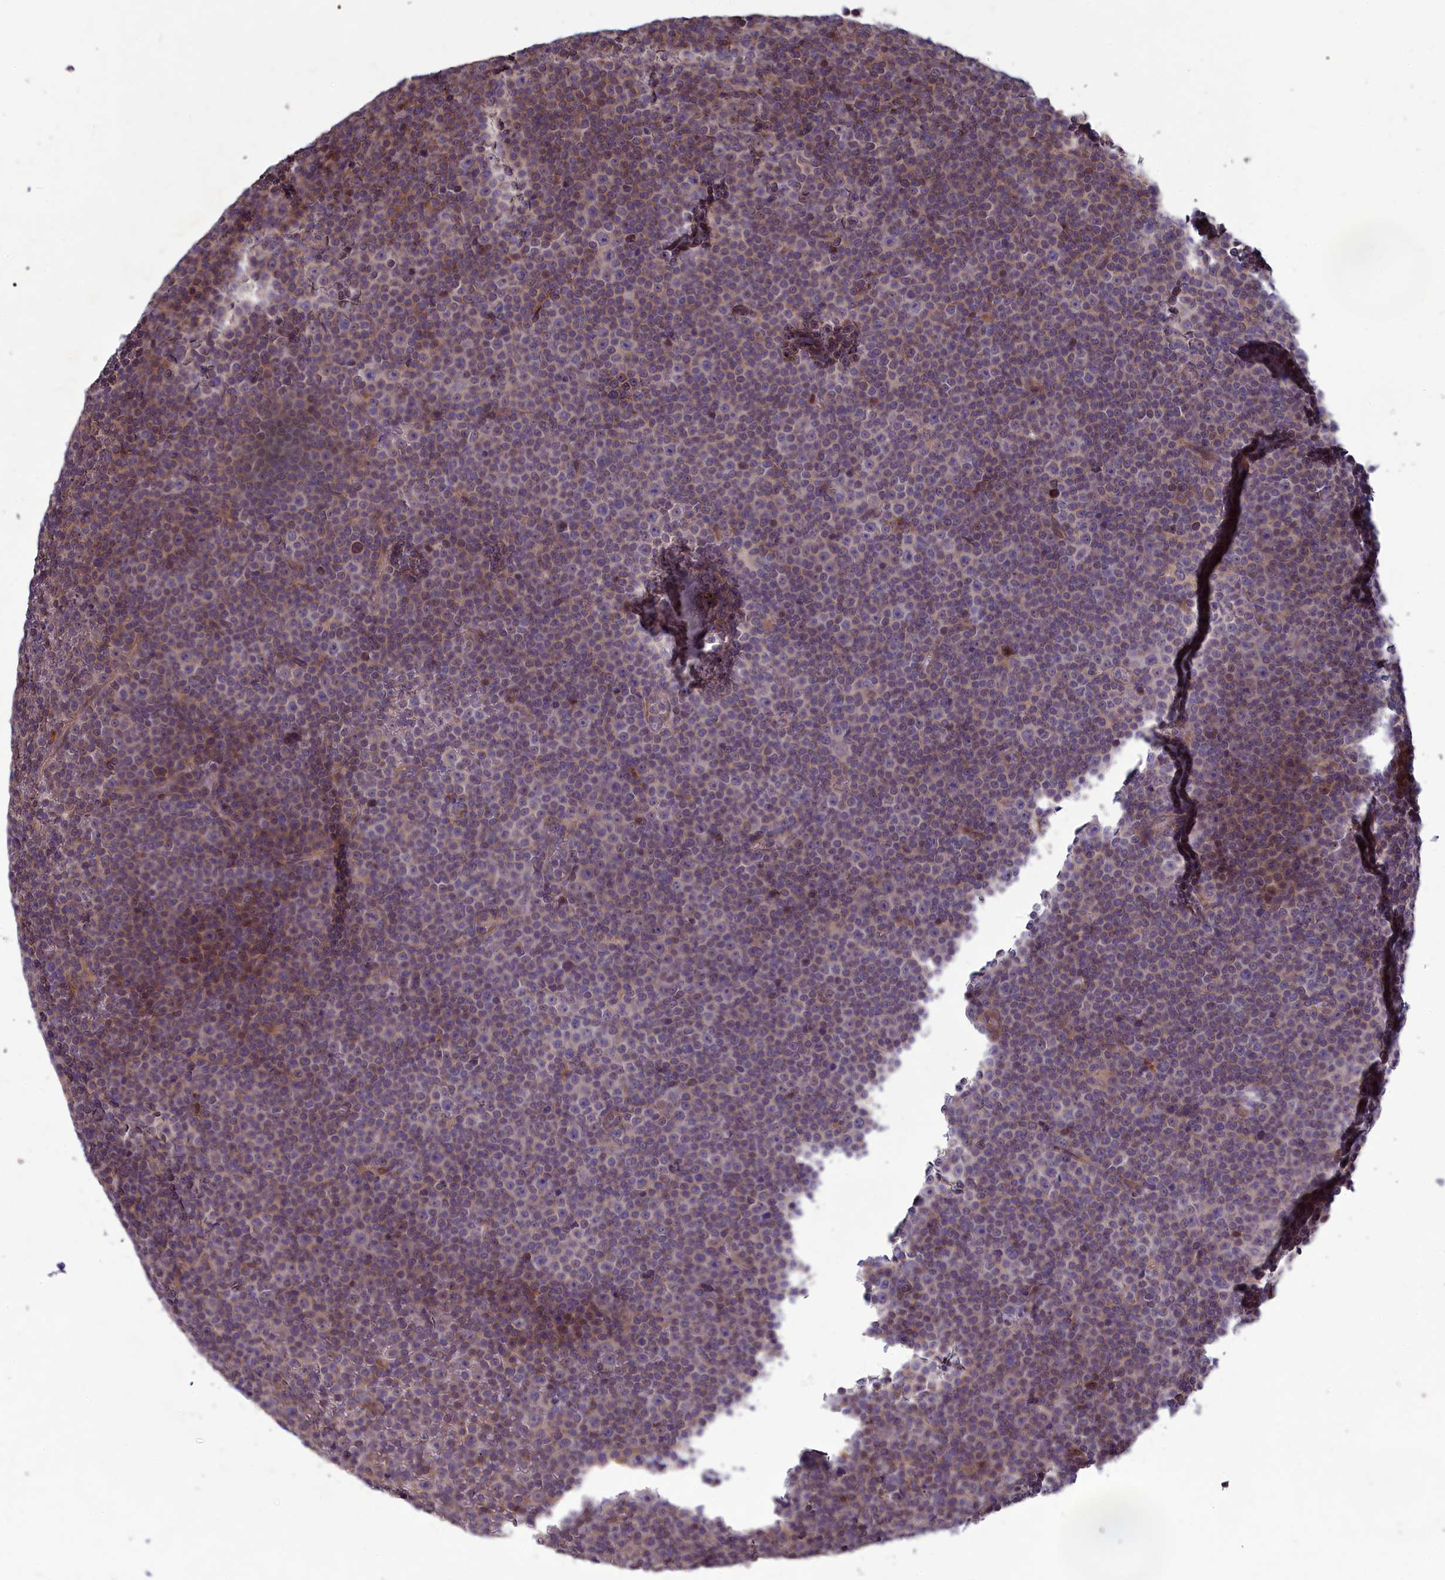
{"staining": {"intensity": "weak", "quantity": "<25%", "location": "cytoplasmic/membranous"}, "tissue": "lymphoma", "cell_type": "Tumor cells", "image_type": "cancer", "snomed": [{"axis": "morphology", "description": "Malignant lymphoma, non-Hodgkin's type, Low grade"}, {"axis": "topography", "description": "Lymph node"}], "caption": "Tumor cells show no significant expression in lymphoma.", "gene": "BLTP2", "patient": {"sex": "female", "age": 67}}